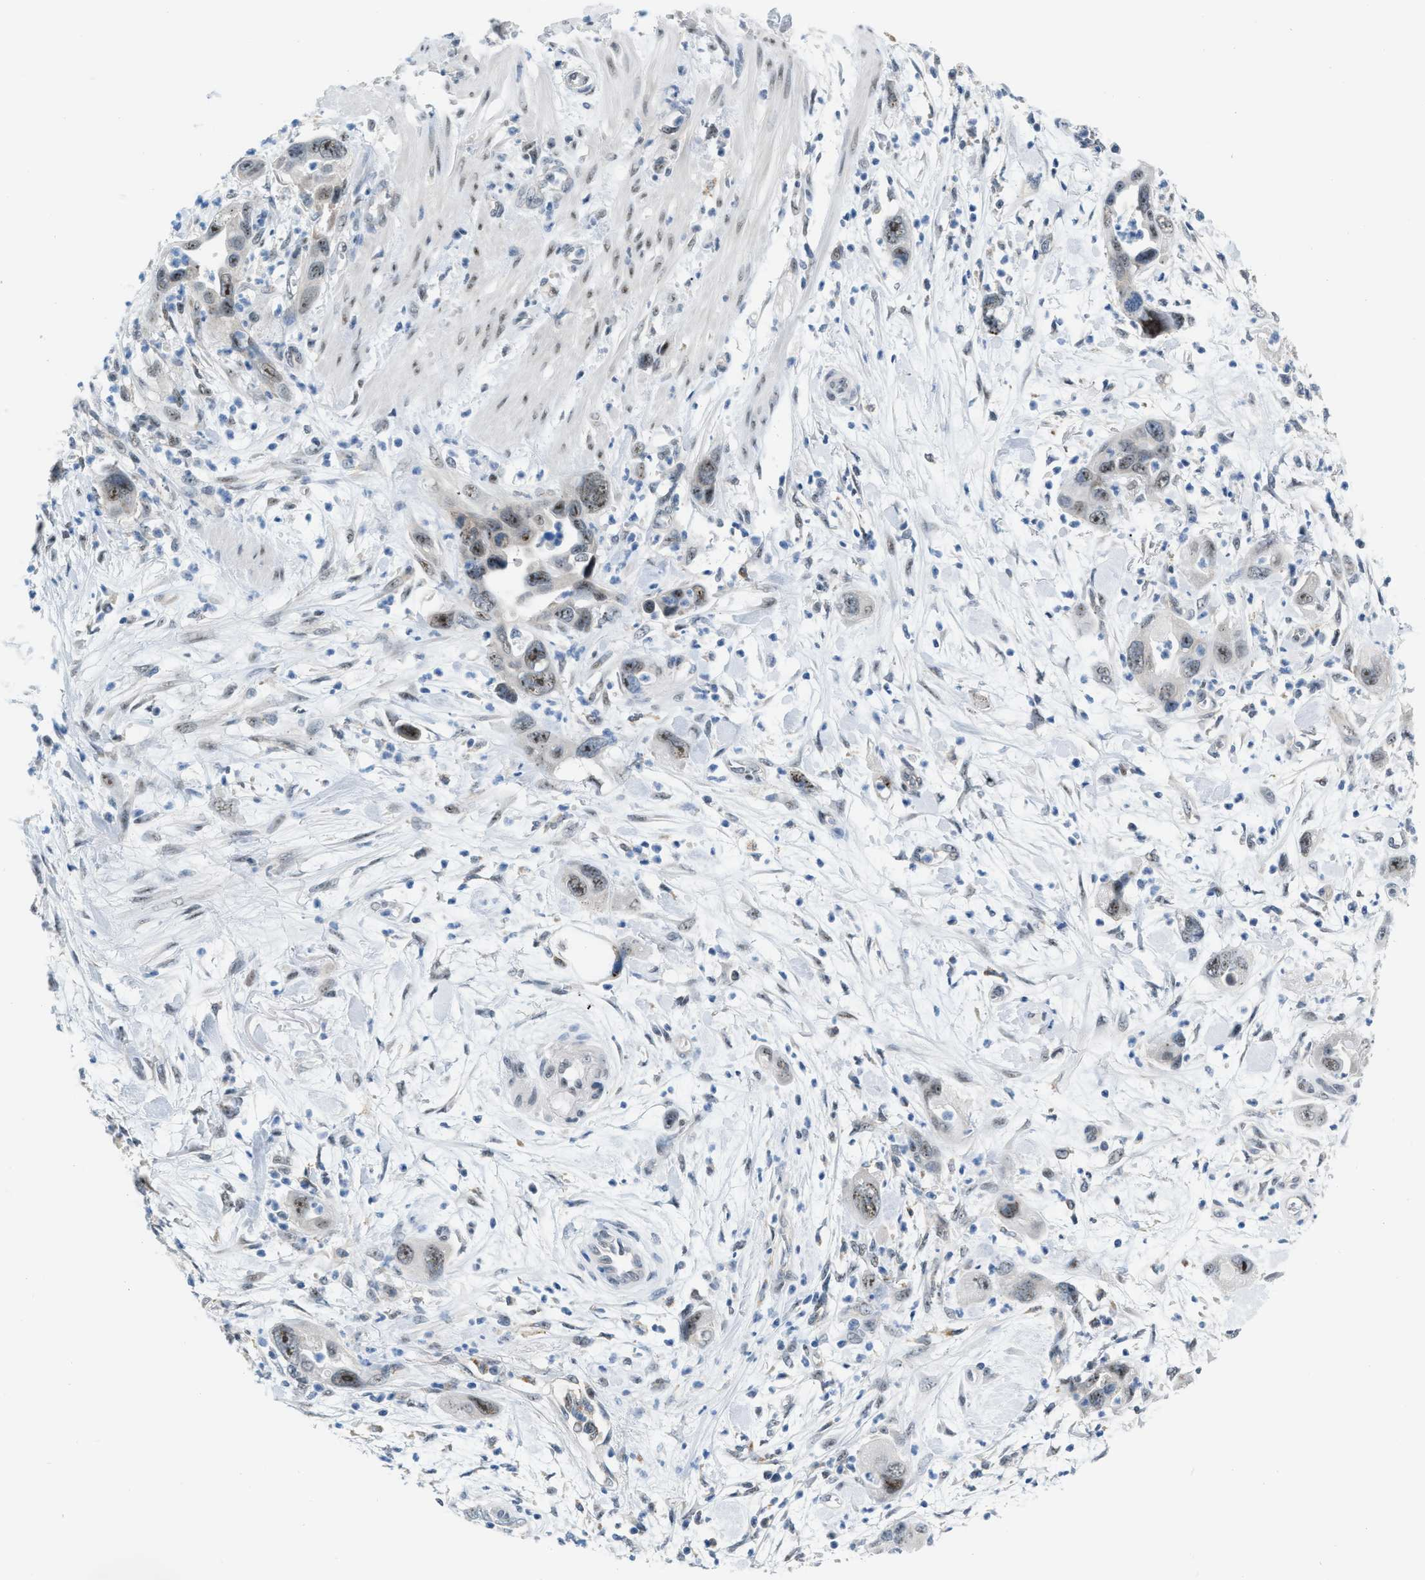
{"staining": {"intensity": "moderate", "quantity": ">75%", "location": "nuclear"}, "tissue": "pancreatic cancer", "cell_type": "Tumor cells", "image_type": "cancer", "snomed": [{"axis": "morphology", "description": "Adenocarcinoma, NOS"}, {"axis": "topography", "description": "Pancreas"}], "caption": "Adenocarcinoma (pancreatic) stained for a protein demonstrates moderate nuclear positivity in tumor cells.", "gene": "PHRF1", "patient": {"sex": "female", "age": 70}}